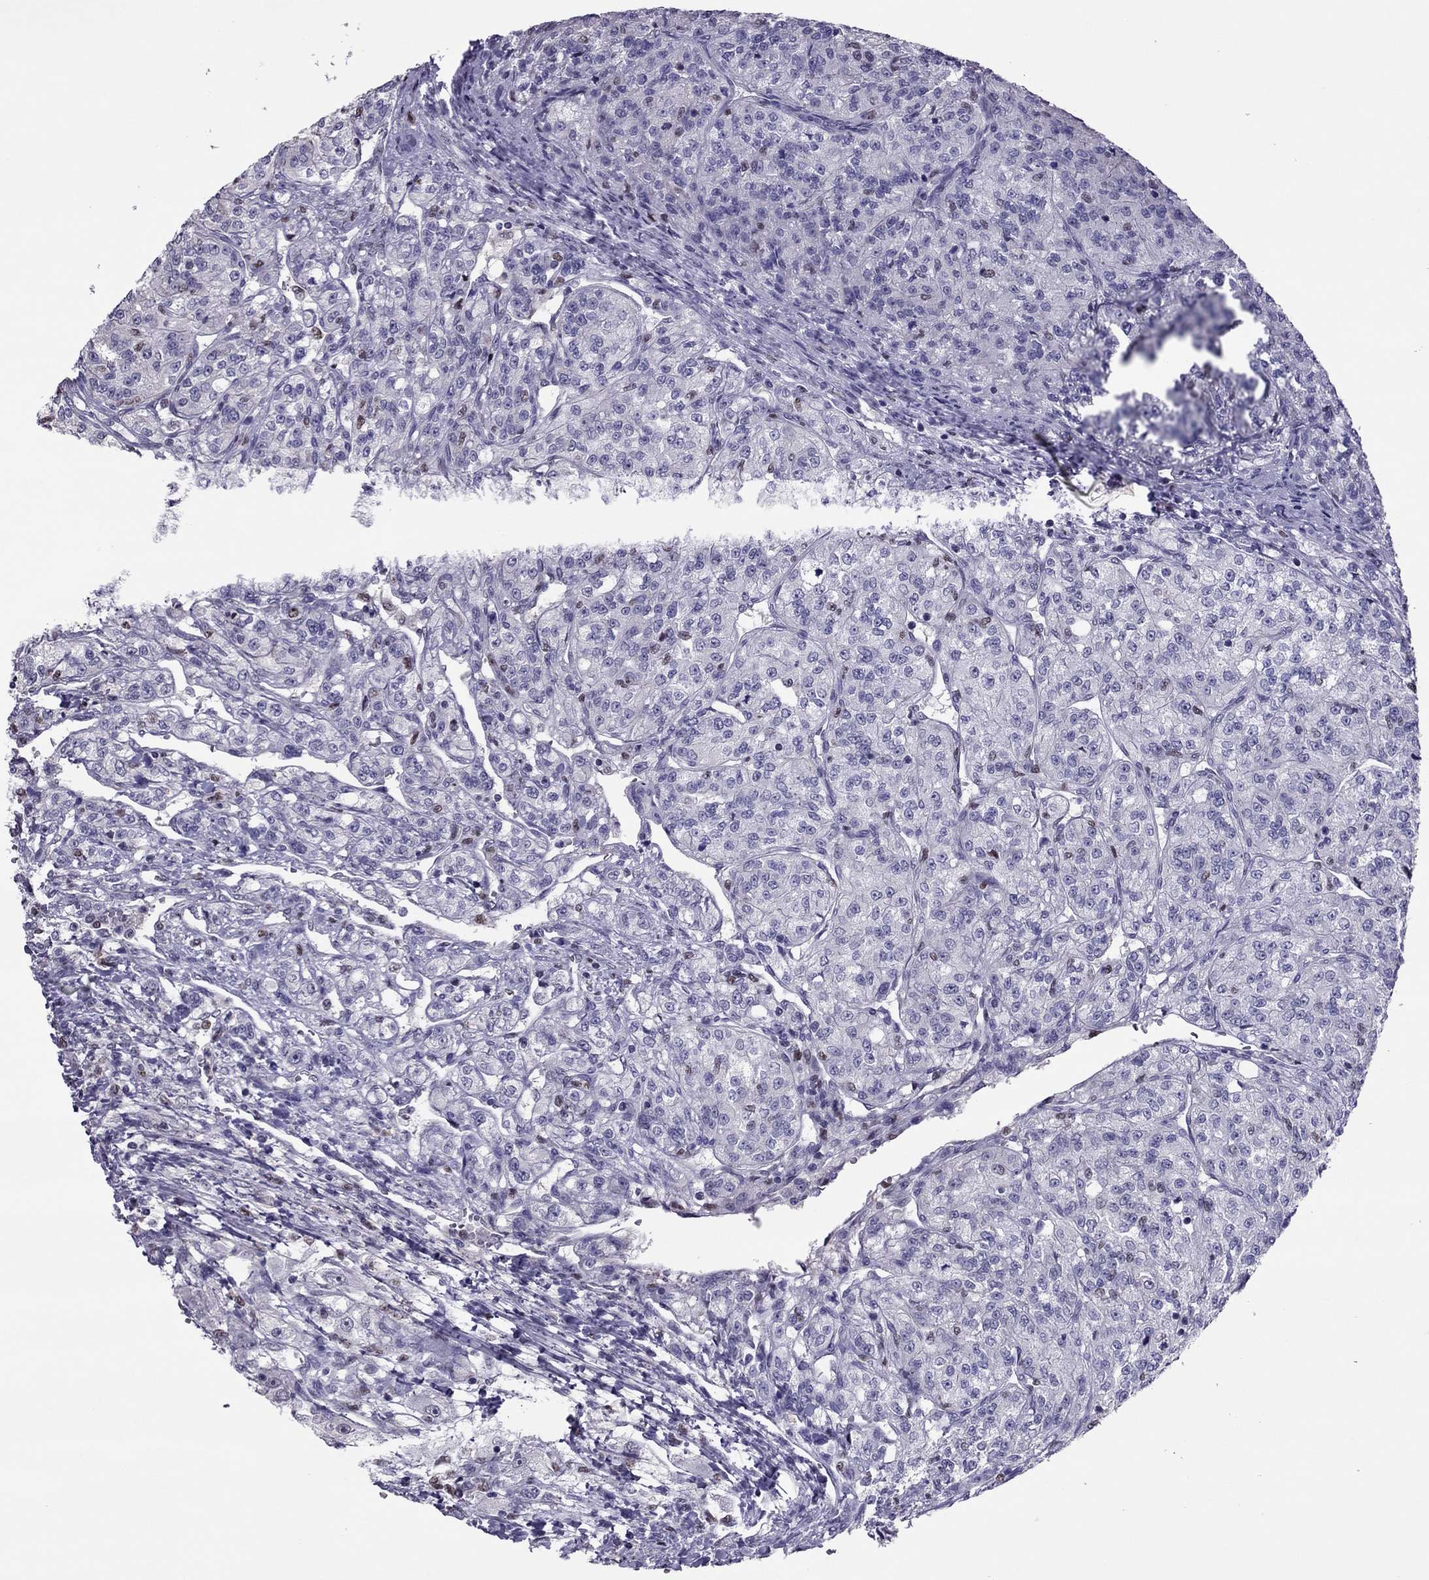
{"staining": {"intensity": "negative", "quantity": "none", "location": "none"}, "tissue": "renal cancer", "cell_type": "Tumor cells", "image_type": "cancer", "snomed": [{"axis": "morphology", "description": "Adenocarcinoma, NOS"}, {"axis": "topography", "description": "Kidney"}], "caption": "This is a micrograph of IHC staining of renal cancer (adenocarcinoma), which shows no expression in tumor cells. (DAB IHC visualized using brightfield microscopy, high magnification).", "gene": "SPINT3", "patient": {"sex": "female", "age": 63}}